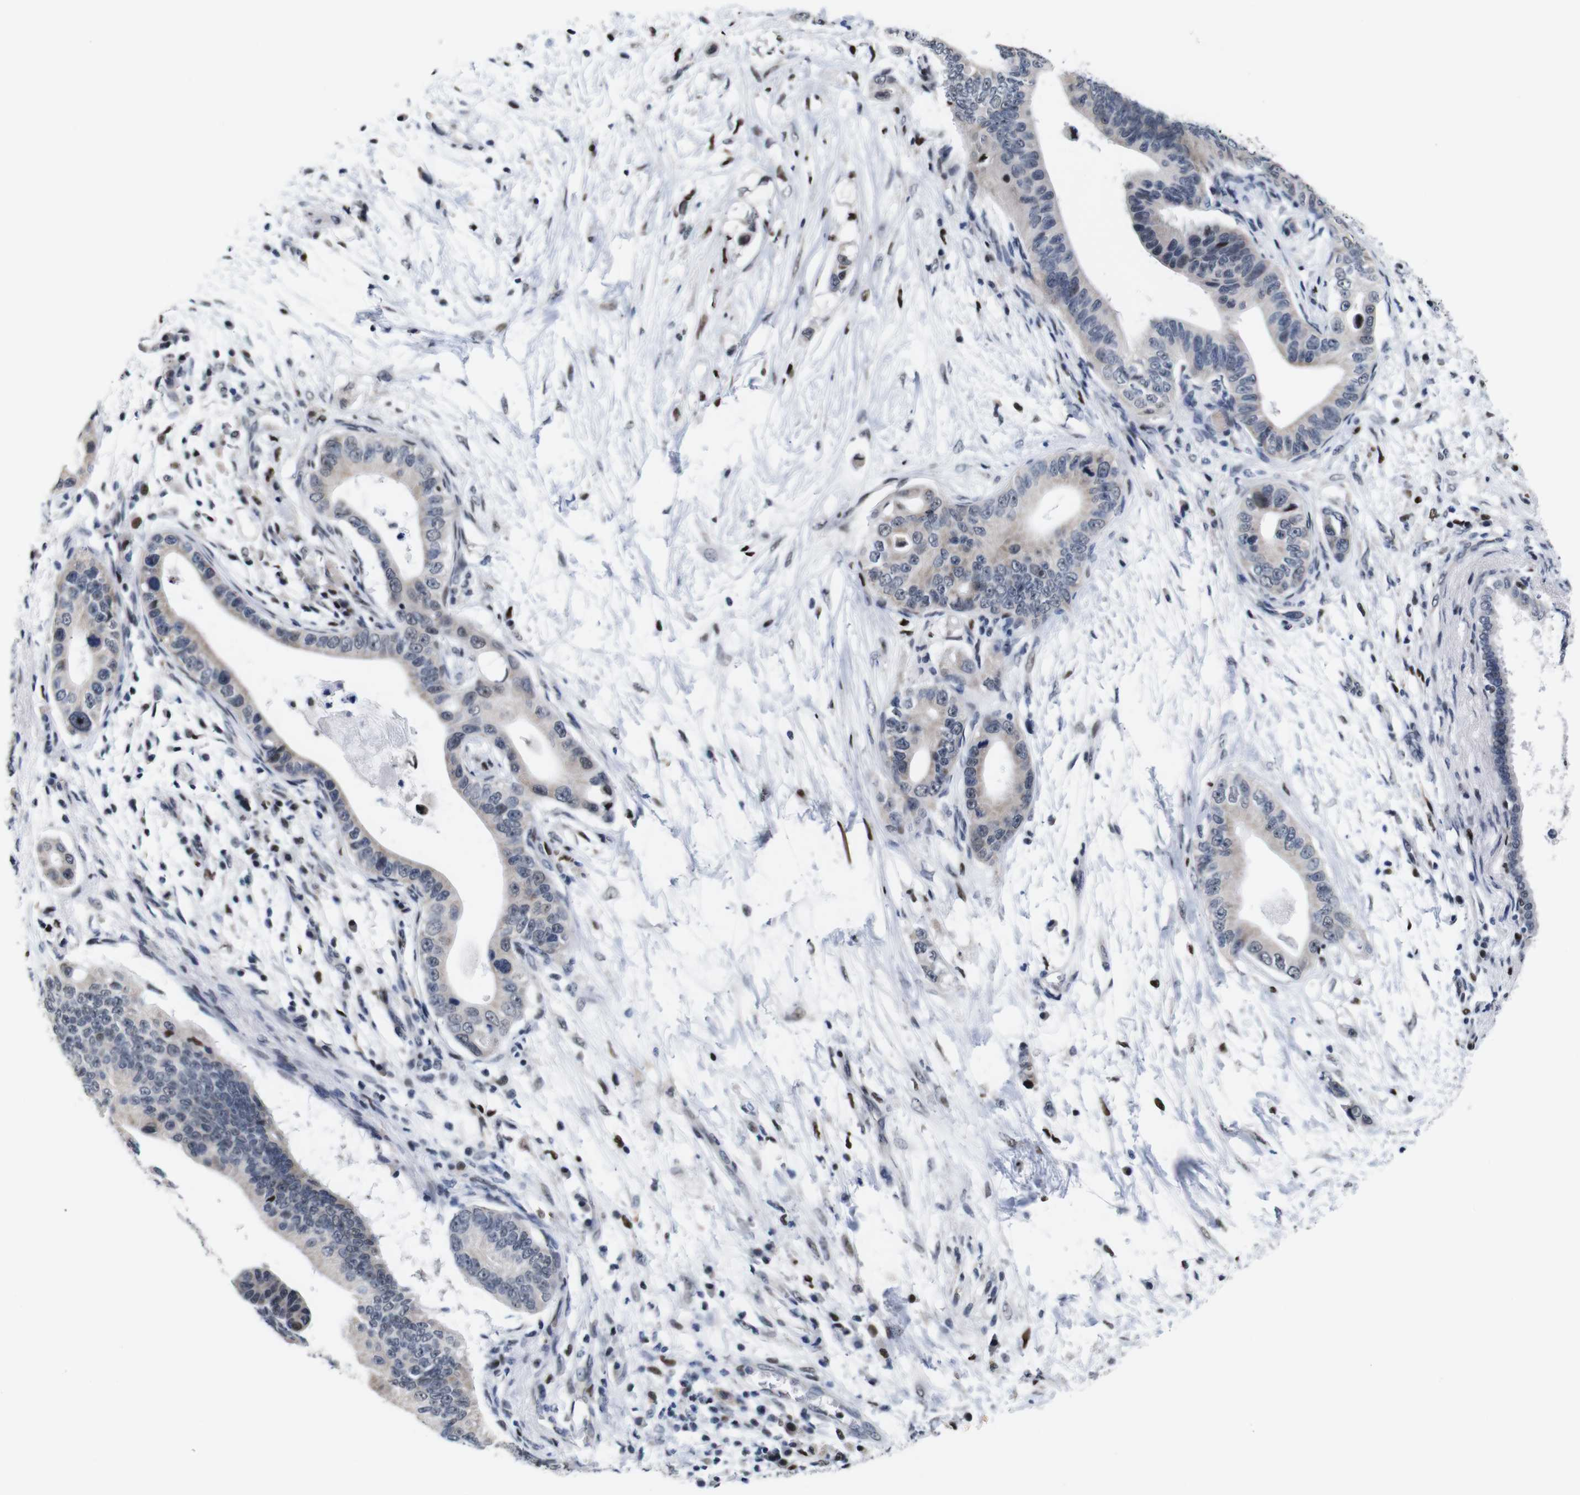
{"staining": {"intensity": "weak", "quantity": "25%-75%", "location": "cytoplasmic/membranous"}, "tissue": "pancreatic cancer", "cell_type": "Tumor cells", "image_type": "cancer", "snomed": [{"axis": "morphology", "description": "Adenocarcinoma, NOS"}, {"axis": "topography", "description": "Pancreas"}], "caption": "Weak cytoplasmic/membranous positivity for a protein is seen in approximately 25%-75% of tumor cells of adenocarcinoma (pancreatic) using immunohistochemistry.", "gene": "GATA6", "patient": {"sex": "male", "age": 77}}